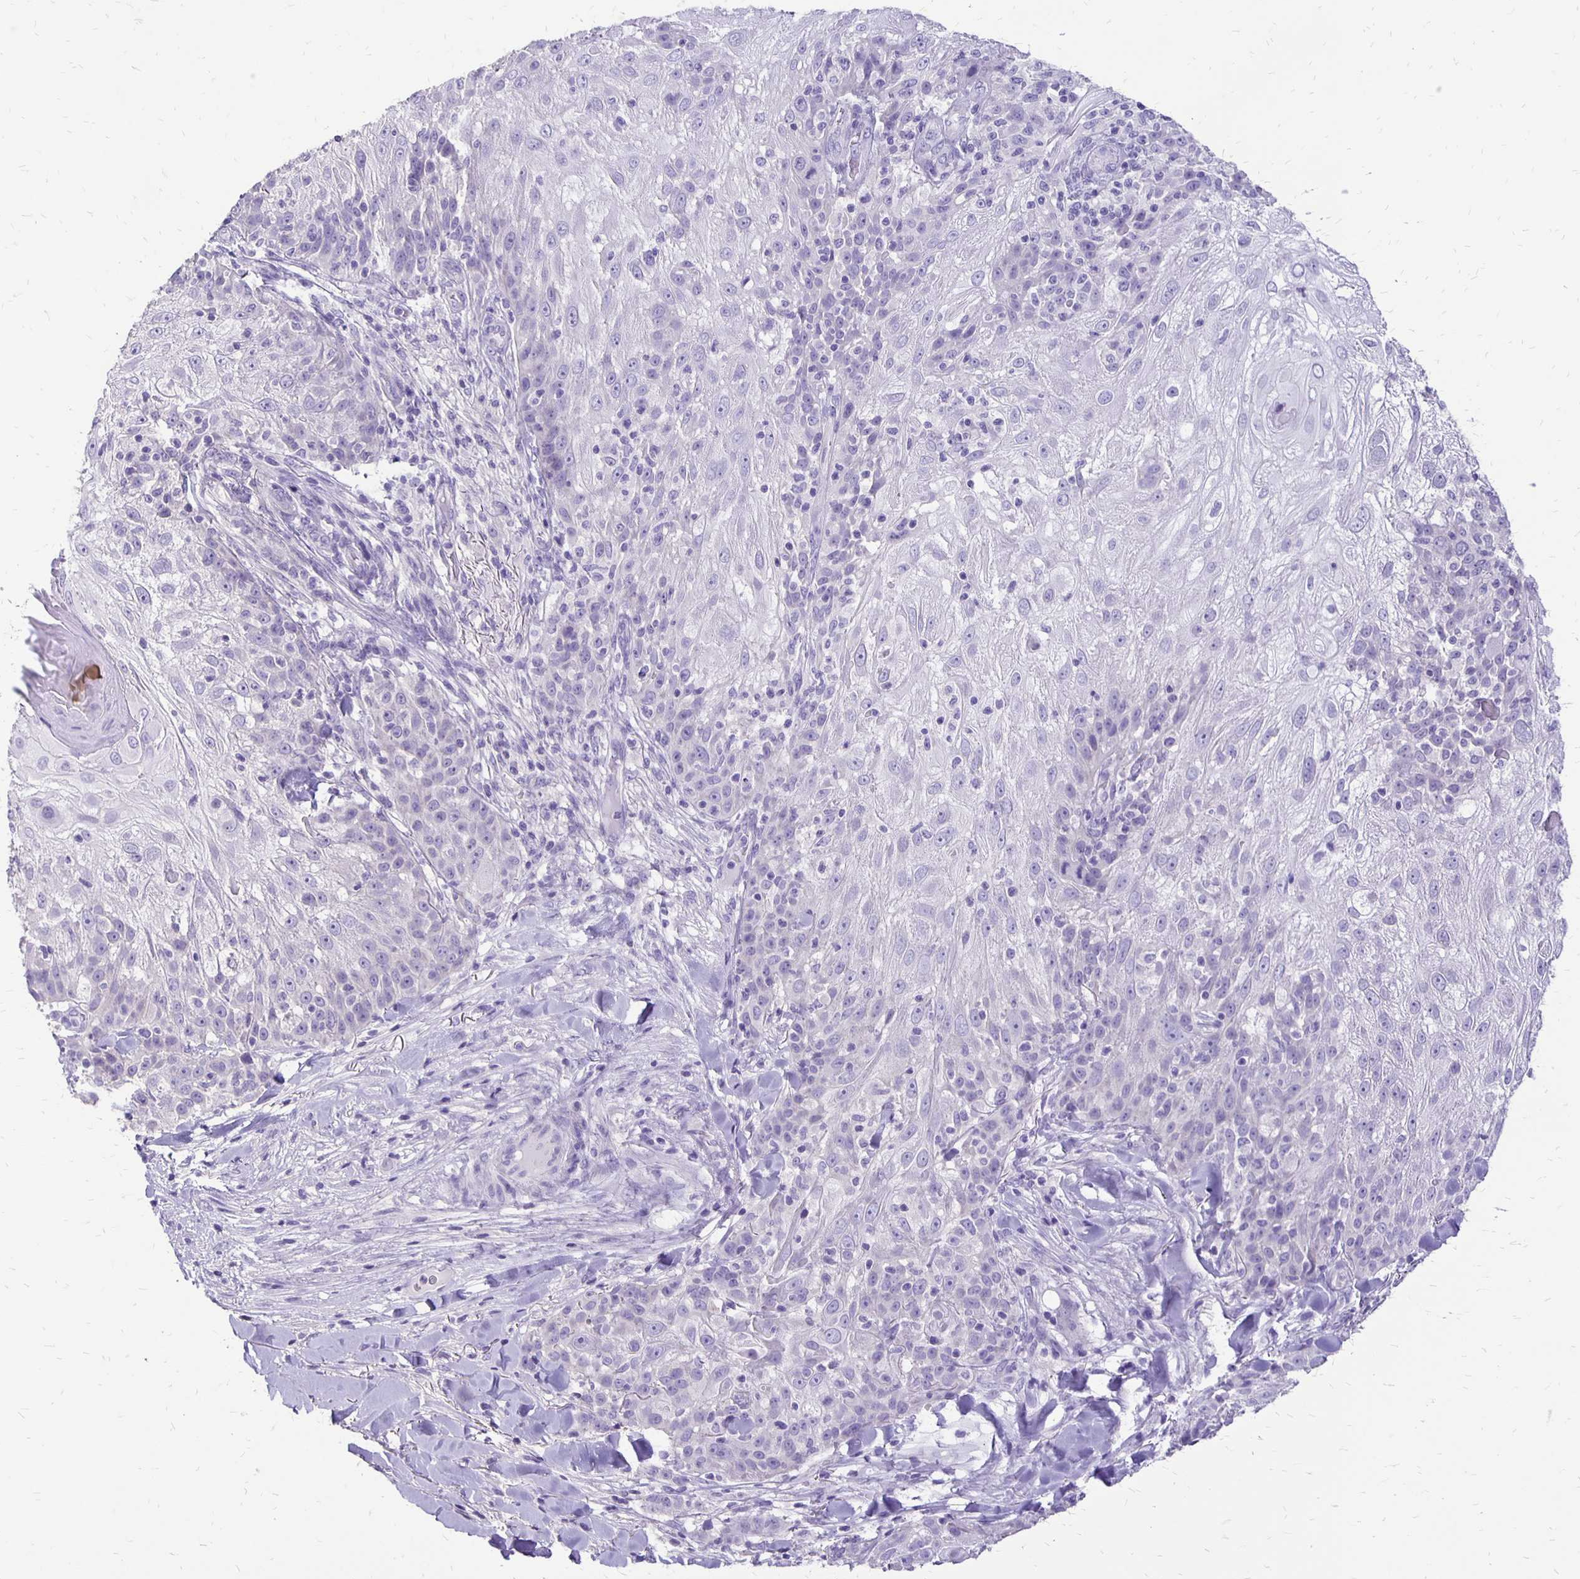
{"staining": {"intensity": "negative", "quantity": "none", "location": "none"}, "tissue": "skin cancer", "cell_type": "Tumor cells", "image_type": "cancer", "snomed": [{"axis": "morphology", "description": "Normal tissue, NOS"}, {"axis": "morphology", "description": "Squamous cell carcinoma, NOS"}, {"axis": "topography", "description": "Skin"}], "caption": "An IHC micrograph of skin cancer is shown. There is no staining in tumor cells of skin cancer.", "gene": "ANKRD45", "patient": {"sex": "female", "age": 83}}